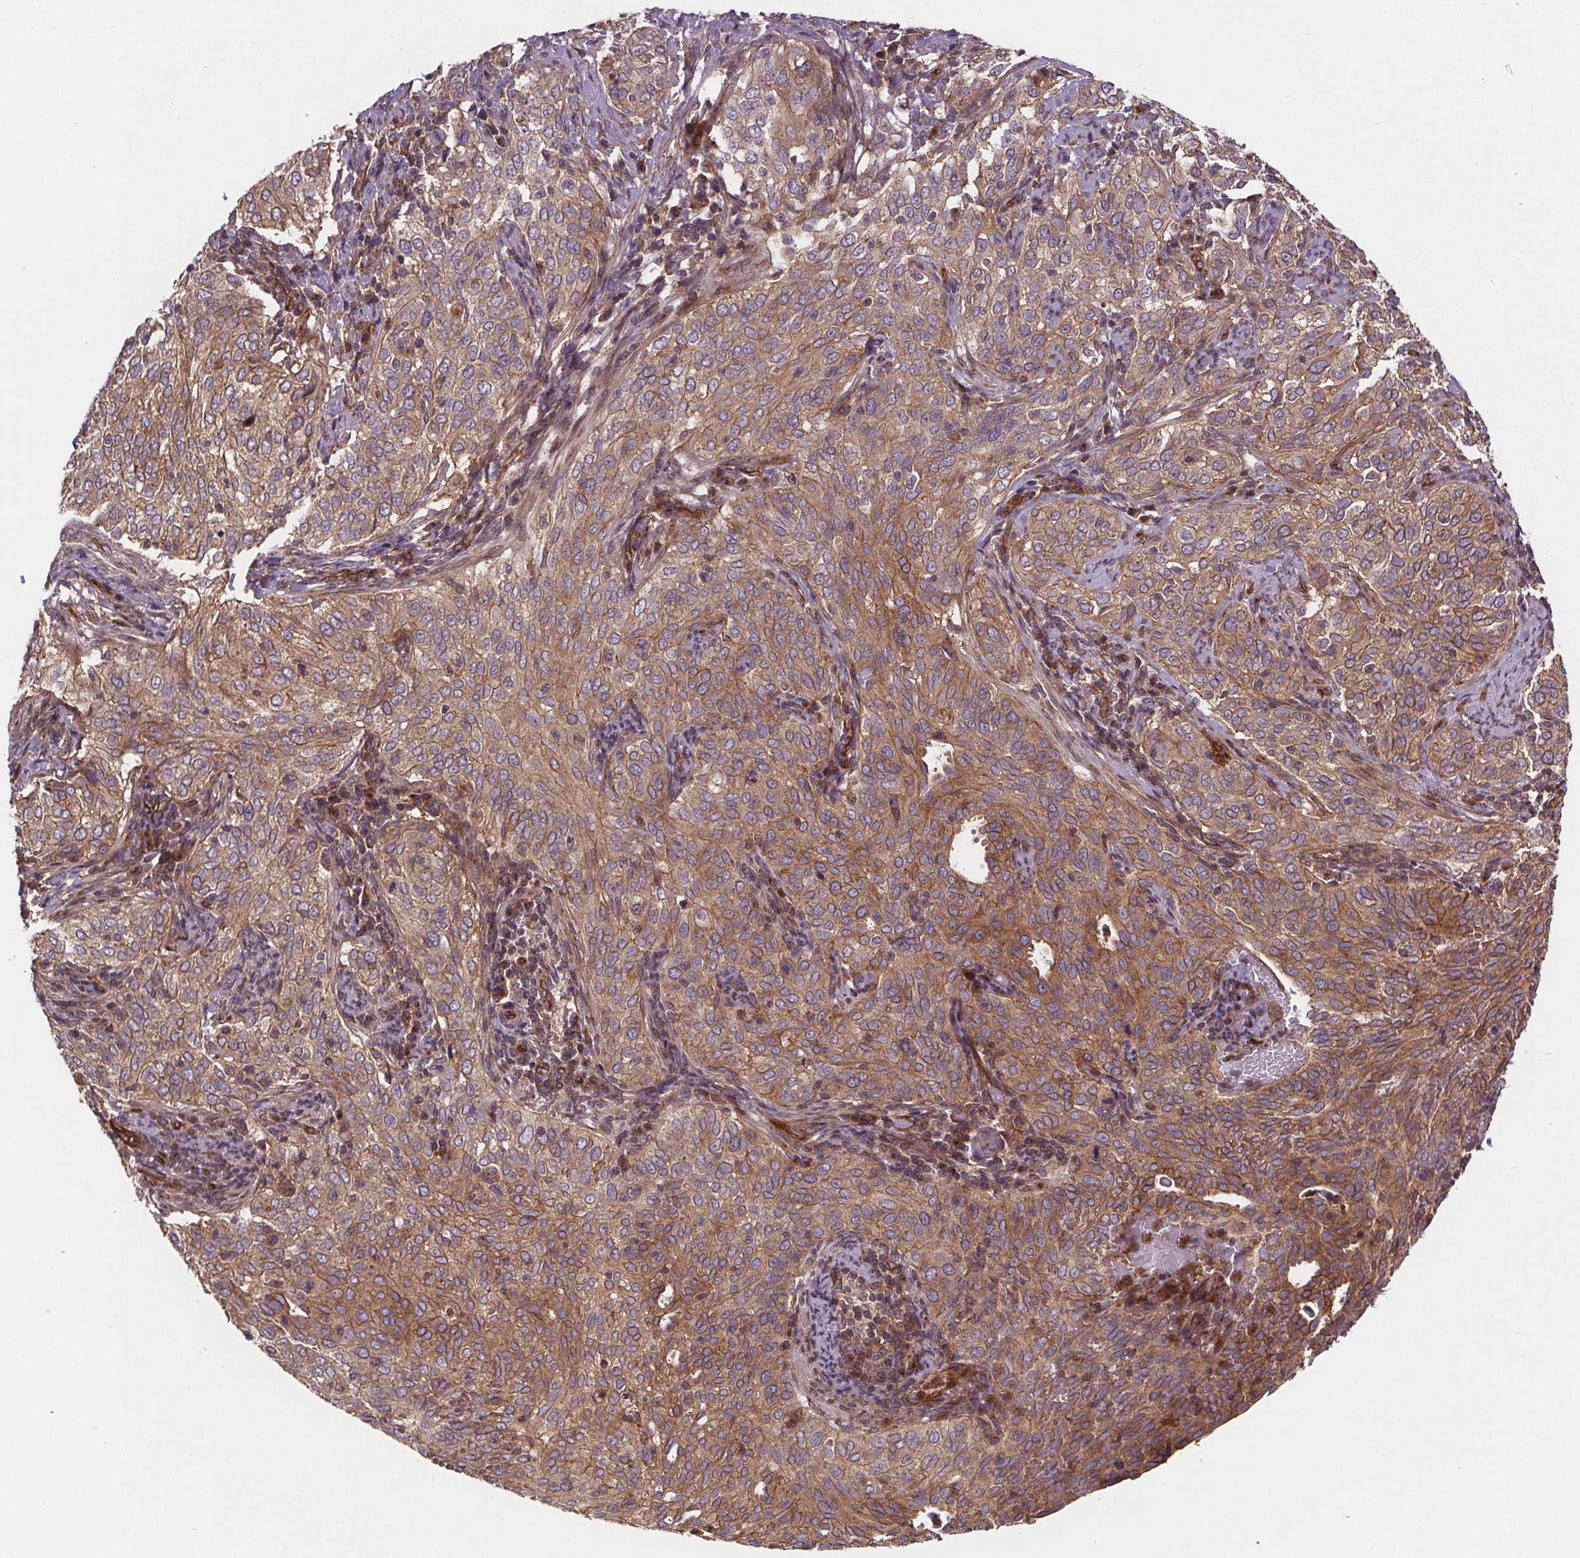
{"staining": {"intensity": "moderate", "quantity": ">75%", "location": "cytoplasmic/membranous"}, "tissue": "cervical cancer", "cell_type": "Tumor cells", "image_type": "cancer", "snomed": [{"axis": "morphology", "description": "Squamous cell carcinoma, NOS"}, {"axis": "topography", "description": "Cervix"}], "caption": "A medium amount of moderate cytoplasmic/membranous positivity is appreciated in about >75% of tumor cells in squamous cell carcinoma (cervical) tissue.", "gene": "CLINT1", "patient": {"sex": "female", "age": 38}}